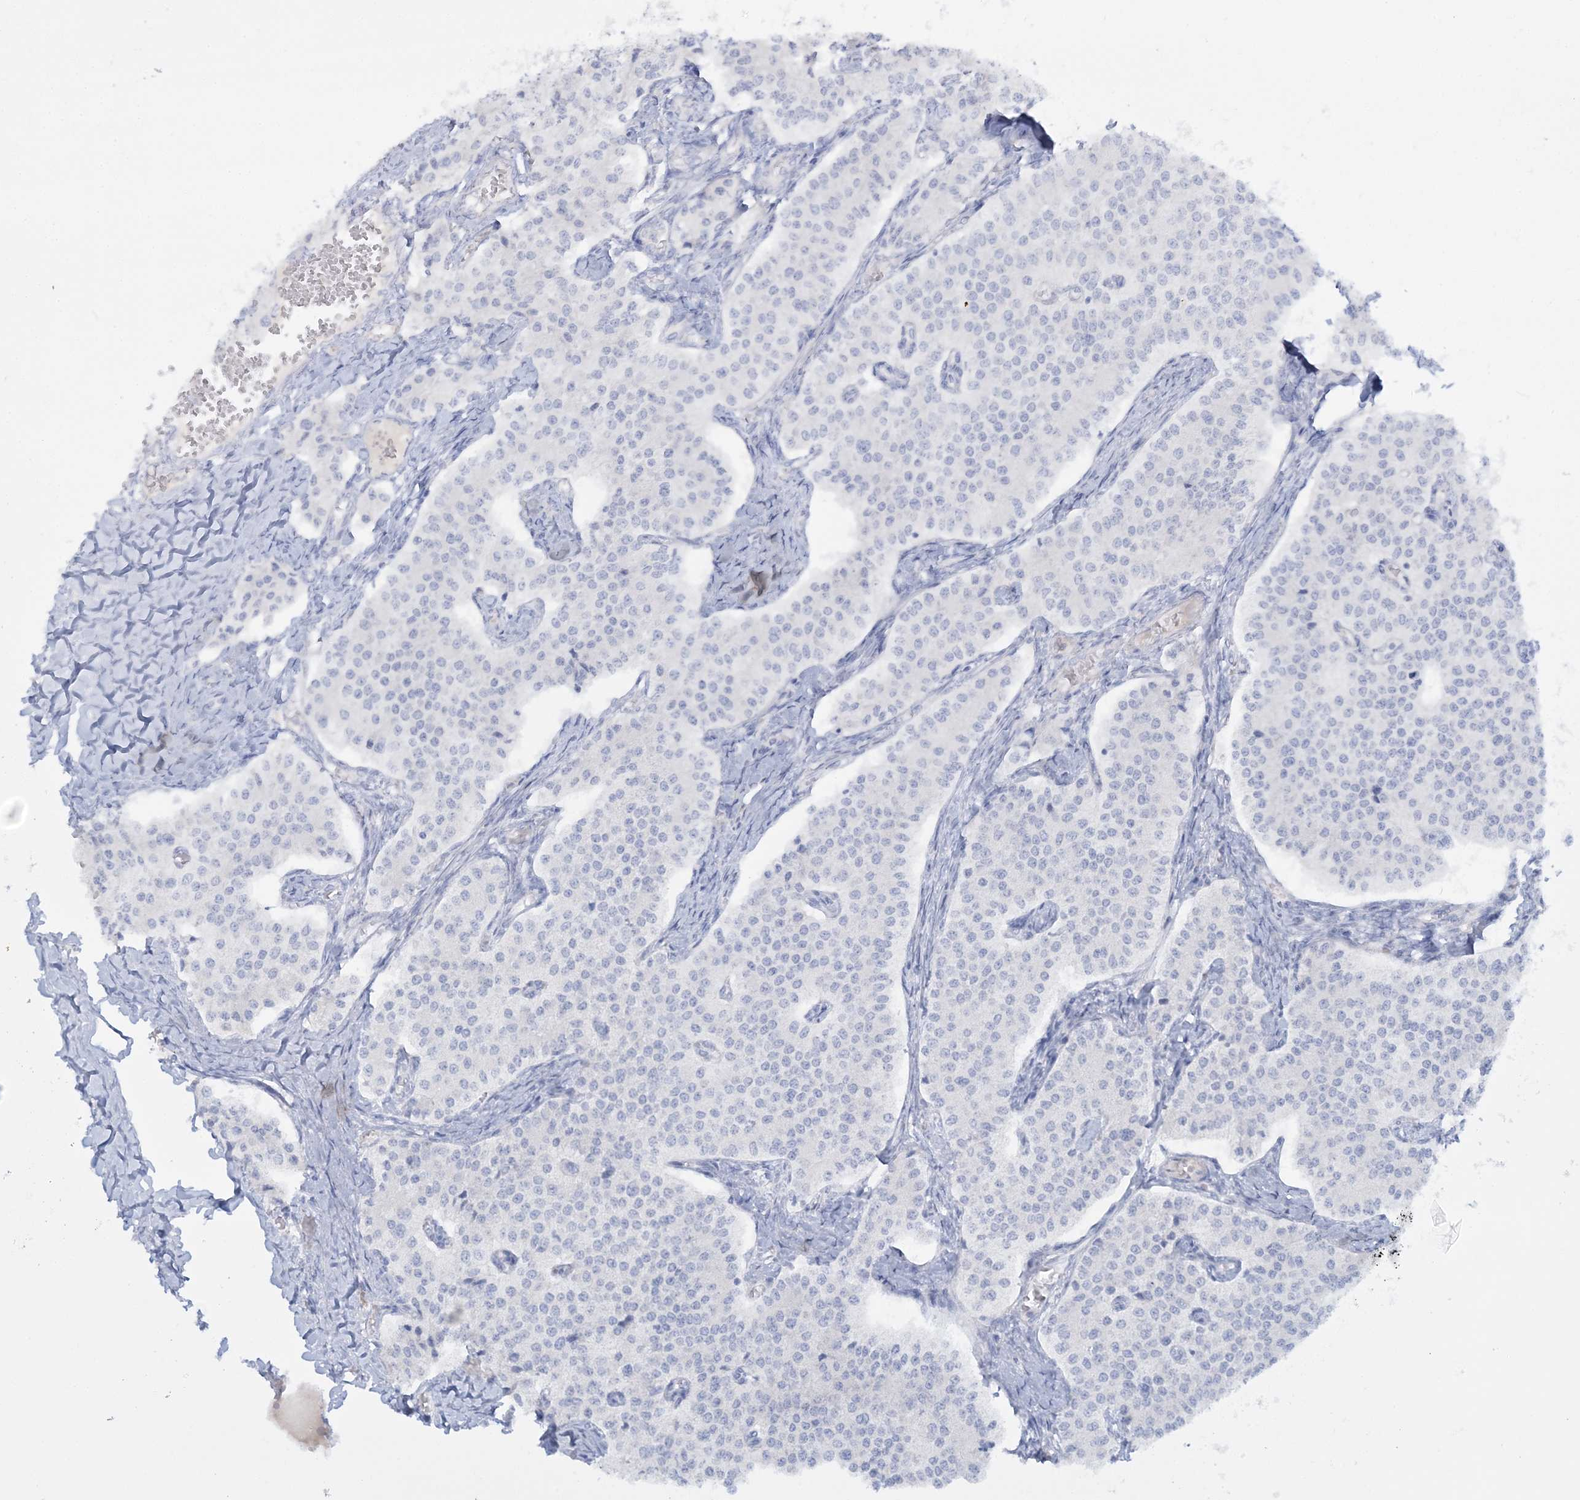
{"staining": {"intensity": "negative", "quantity": "none", "location": "none"}, "tissue": "carcinoid", "cell_type": "Tumor cells", "image_type": "cancer", "snomed": [{"axis": "morphology", "description": "Carcinoid, malignant, NOS"}, {"axis": "topography", "description": "Colon"}], "caption": "The image reveals no staining of tumor cells in carcinoid.", "gene": "WDSUB1", "patient": {"sex": "female", "age": 52}}